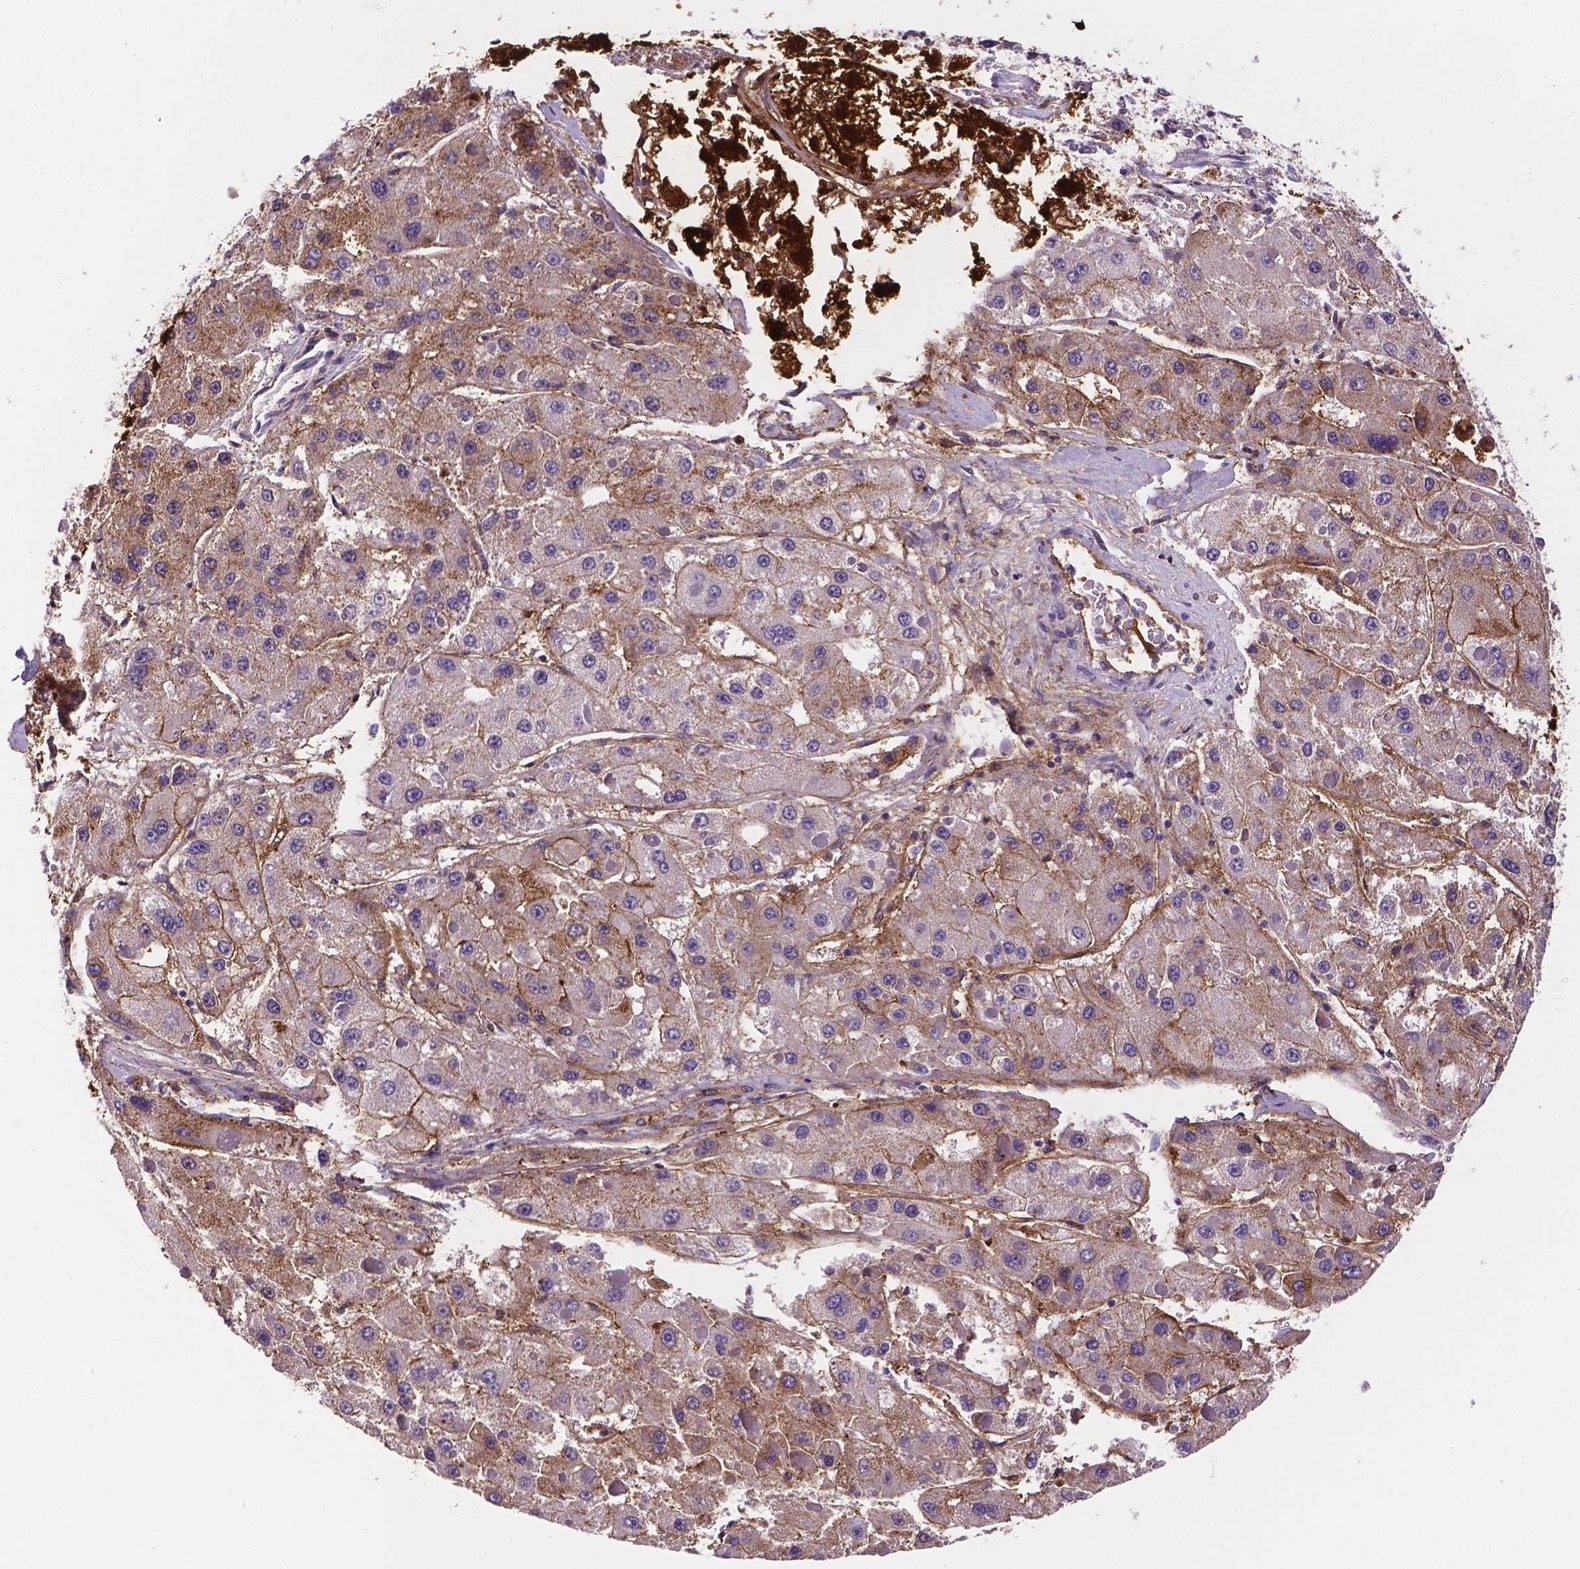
{"staining": {"intensity": "weak", "quantity": "25%-75%", "location": "cytoplasmic/membranous"}, "tissue": "liver cancer", "cell_type": "Tumor cells", "image_type": "cancer", "snomed": [{"axis": "morphology", "description": "Carcinoma, Hepatocellular, NOS"}, {"axis": "topography", "description": "Liver"}], "caption": "Tumor cells demonstrate low levels of weak cytoplasmic/membranous expression in approximately 25%-75% of cells in liver cancer.", "gene": "APOE", "patient": {"sex": "female", "age": 73}}